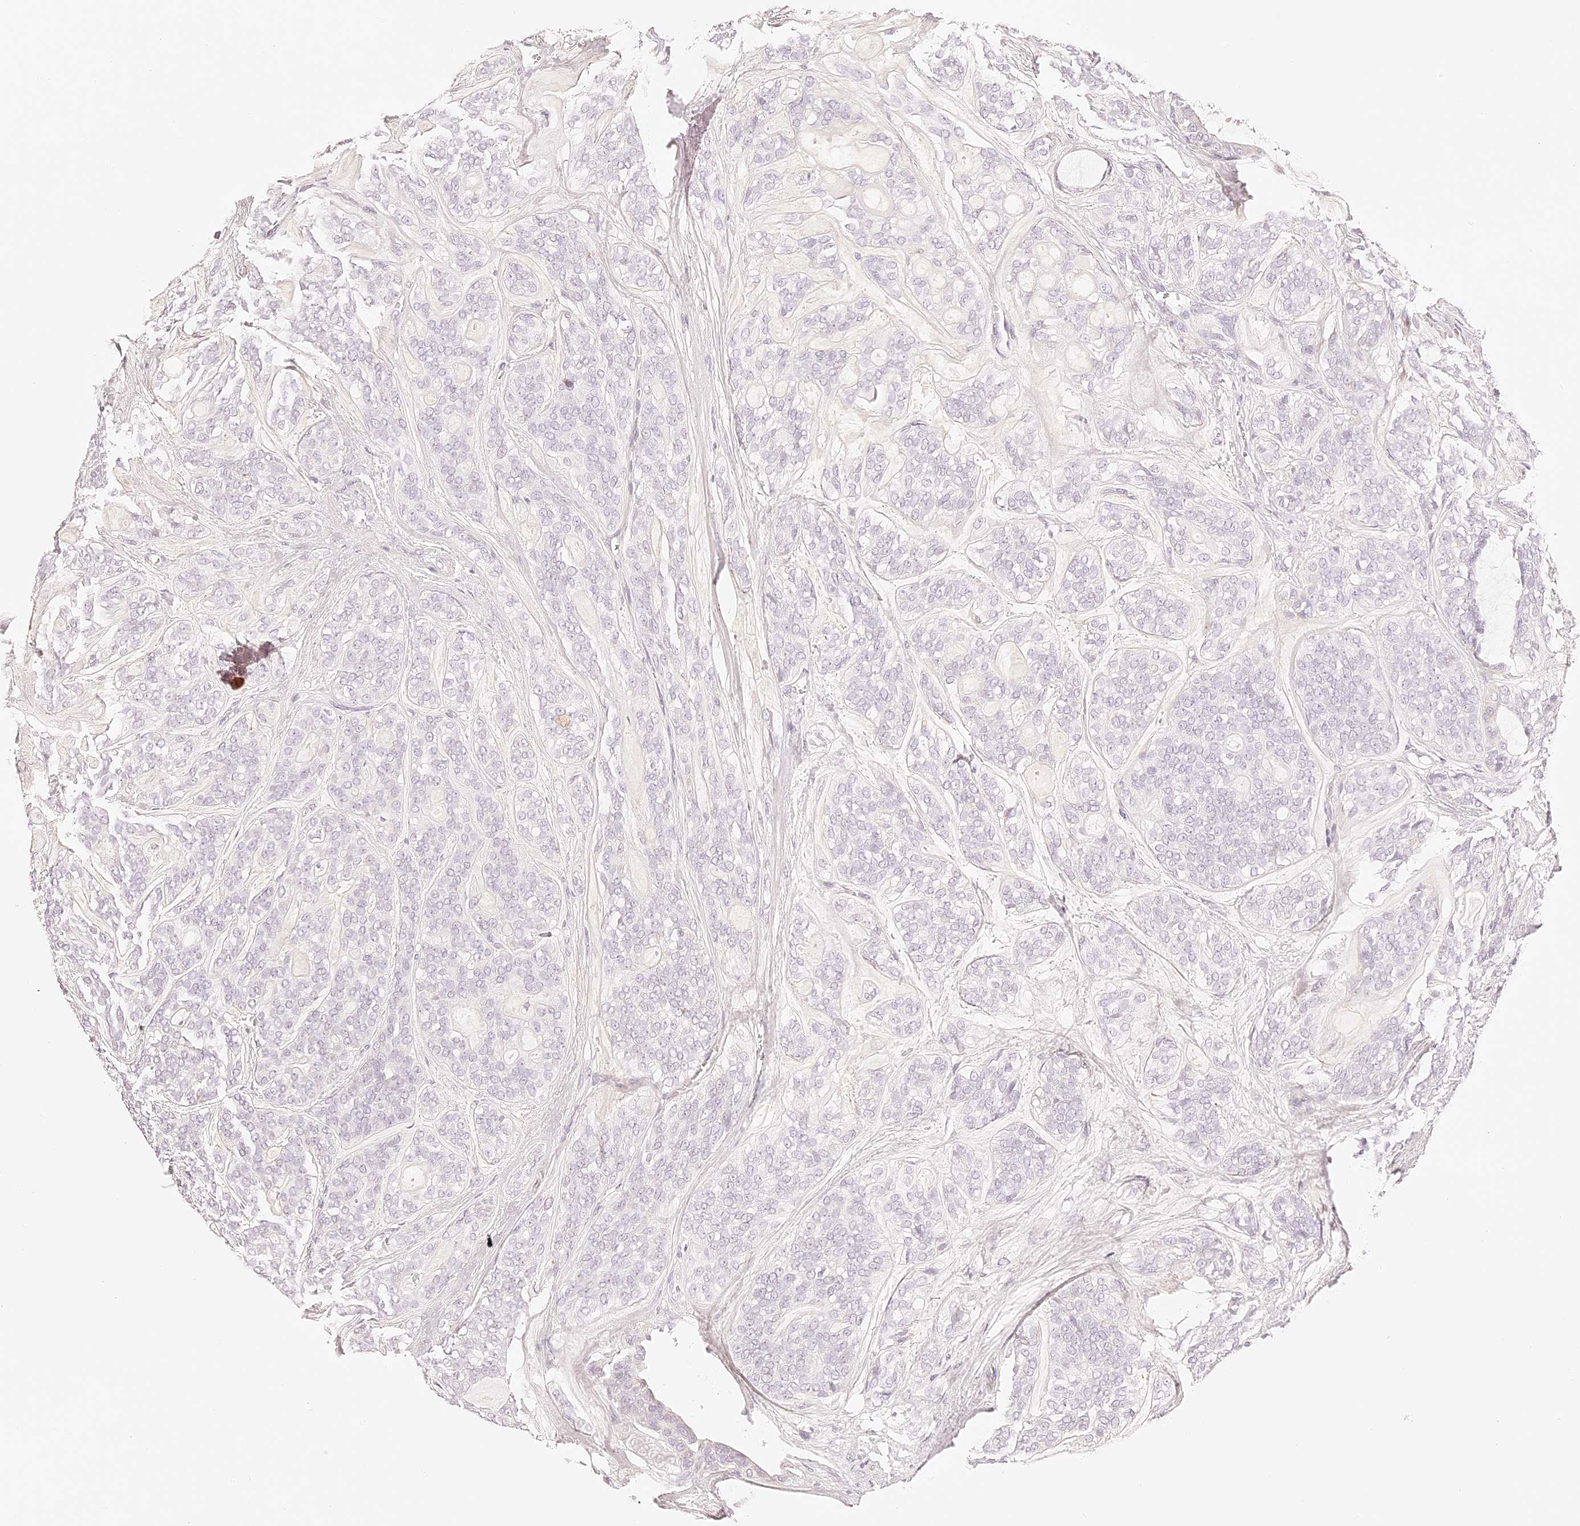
{"staining": {"intensity": "negative", "quantity": "none", "location": "none"}, "tissue": "head and neck cancer", "cell_type": "Tumor cells", "image_type": "cancer", "snomed": [{"axis": "morphology", "description": "Adenocarcinoma, NOS"}, {"axis": "topography", "description": "Head-Neck"}], "caption": "IHC image of neoplastic tissue: human head and neck cancer (adenocarcinoma) stained with DAB (3,3'-diaminobenzidine) exhibits no significant protein staining in tumor cells.", "gene": "TRIM45", "patient": {"sex": "male", "age": 66}}